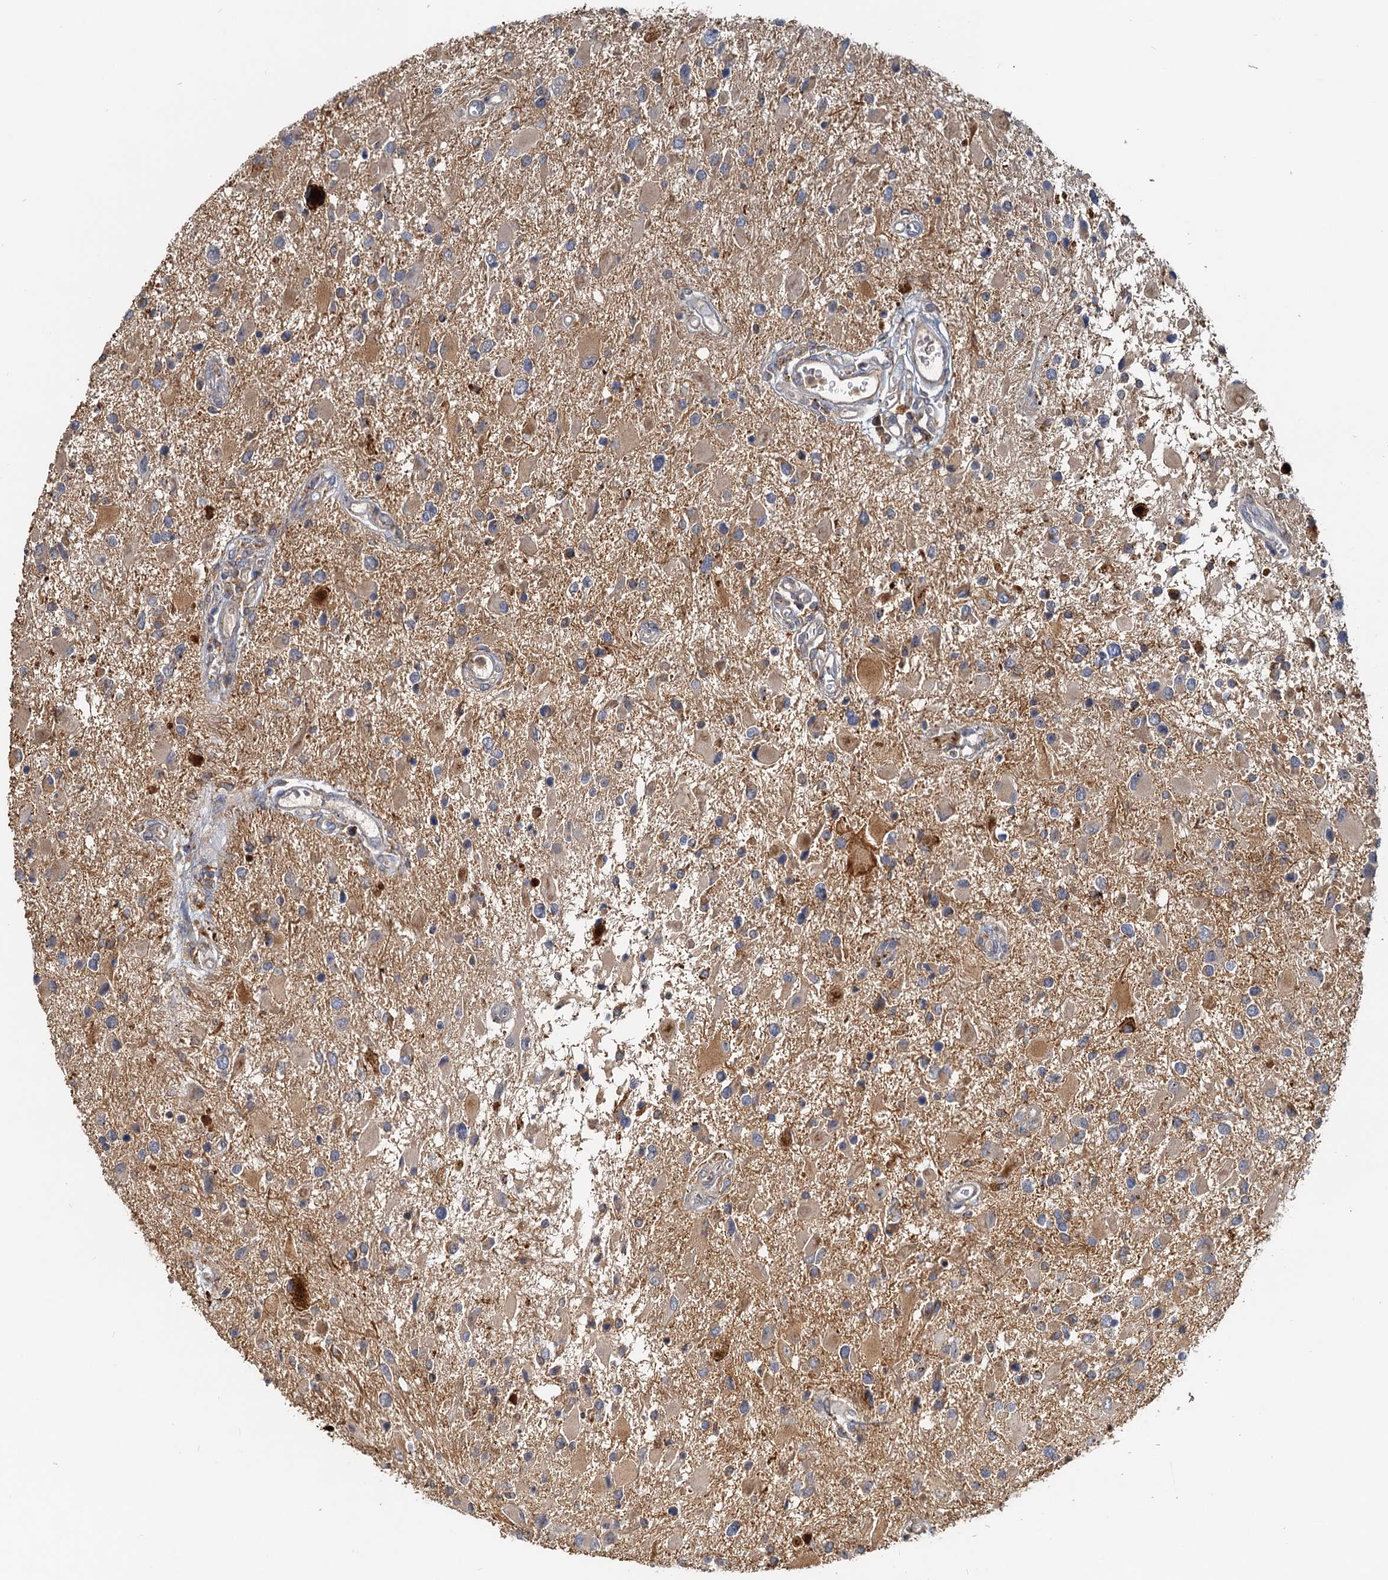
{"staining": {"intensity": "weak", "quantity": "<25%", "location": "cytoplasmic/membranous"}, "tissue": "glioma", "cell_type": "Tumor cells", "image_type": "cancer", "snomed": [{"axis": "morphology", "description": "Glioma, malignant, High grade"}, {"axis": "topography", "description": "Brain"}], "caption": "Photomicrograph shows no protein staining in tumor cells of glioma tissue.", "gene": "TOLLIP", "patient": {"sex": "male", "age": 53}}